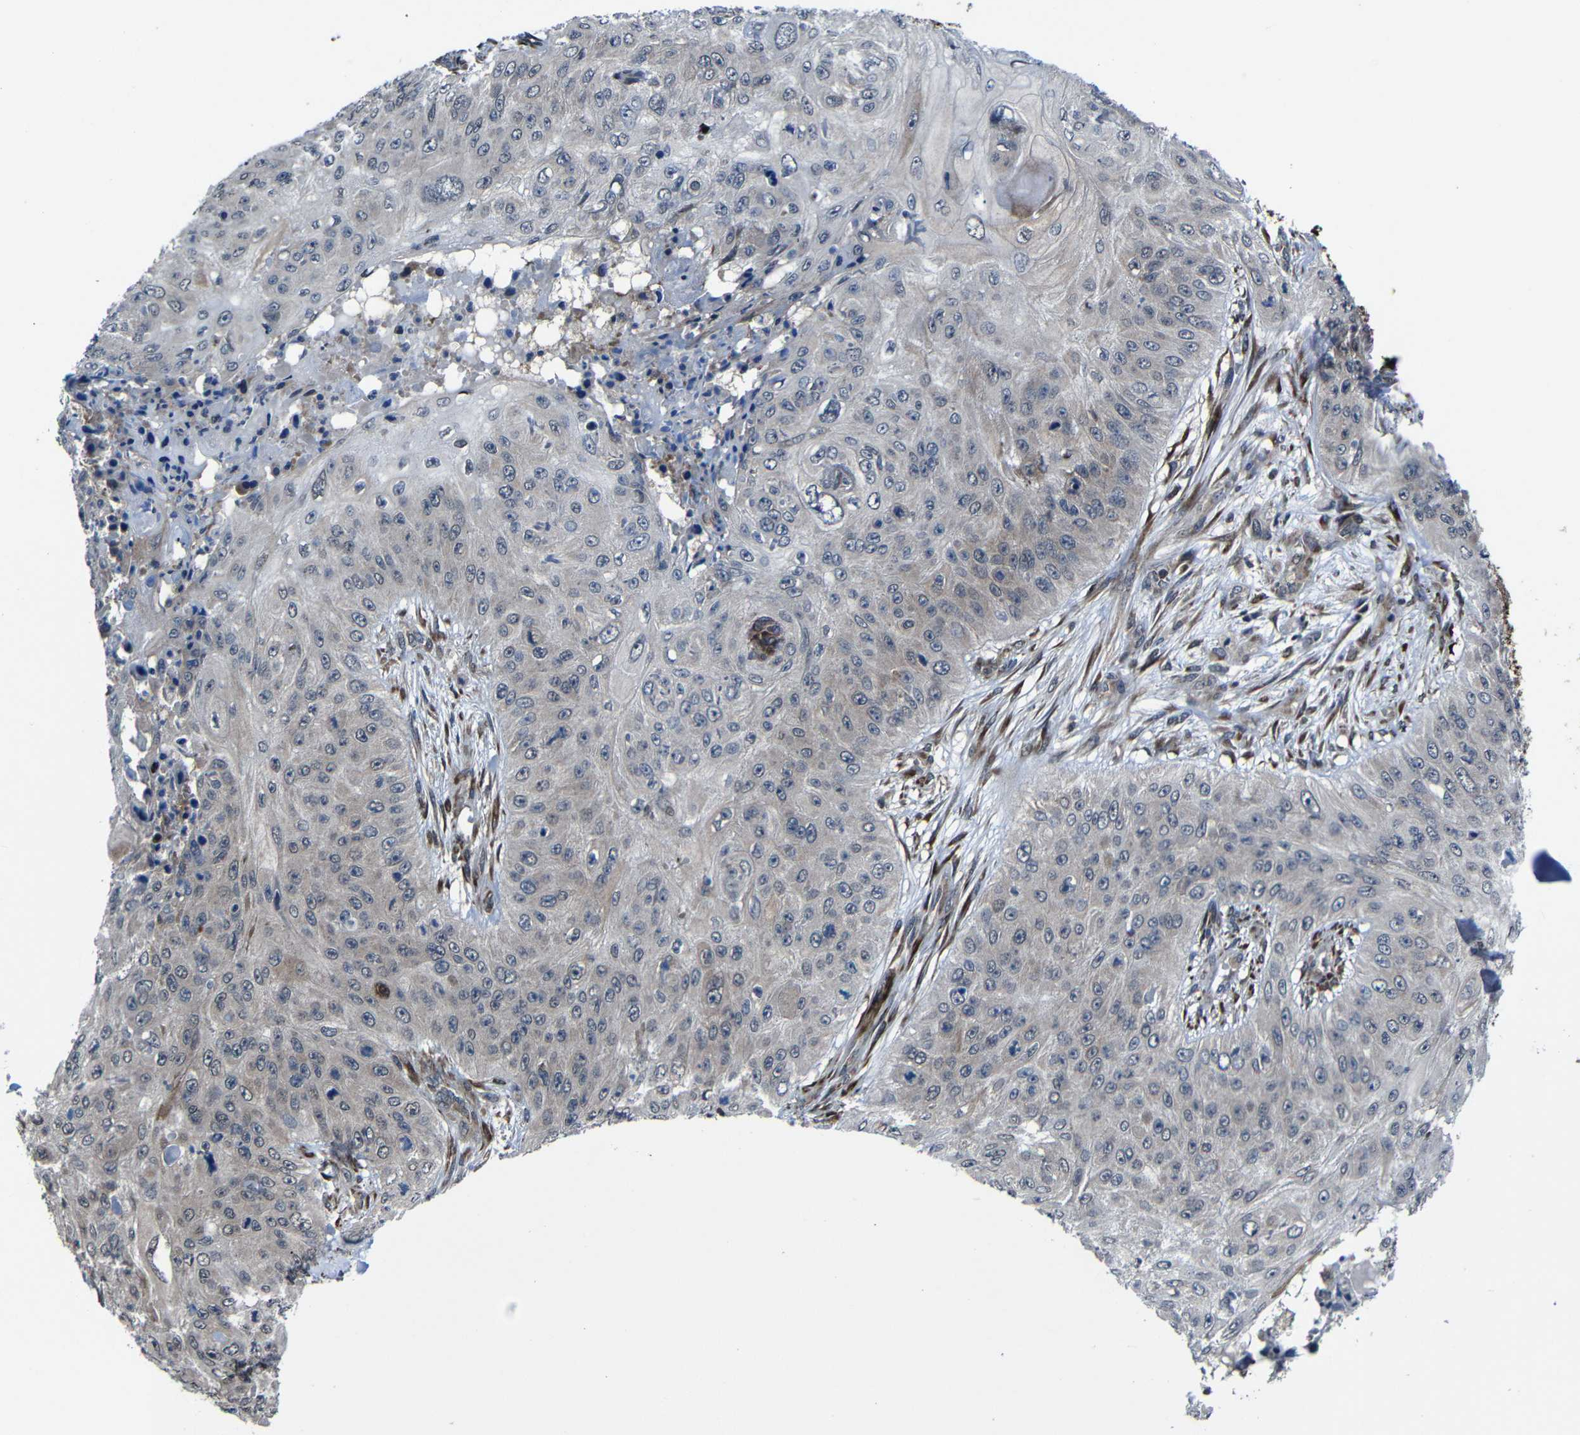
{"staining": {"intensity": "weak", "quantity": "<25%", "location": "cytoplasmic/membranous"}, "tissue": "skin cancer", "cell_type": "Tumor cells", "image_type": "cancer", "snomed": [{"axis": "morphology", "description": "Squamous cell carcinoma, NOS"}, {"axis": "topography", "description": "Skin"}], "caption": "Protein analysis of skin cancer displays no significant staining in tumor cells.", "gene": "KIAA0513", "patient": {"sex": "female", "age": 80}}